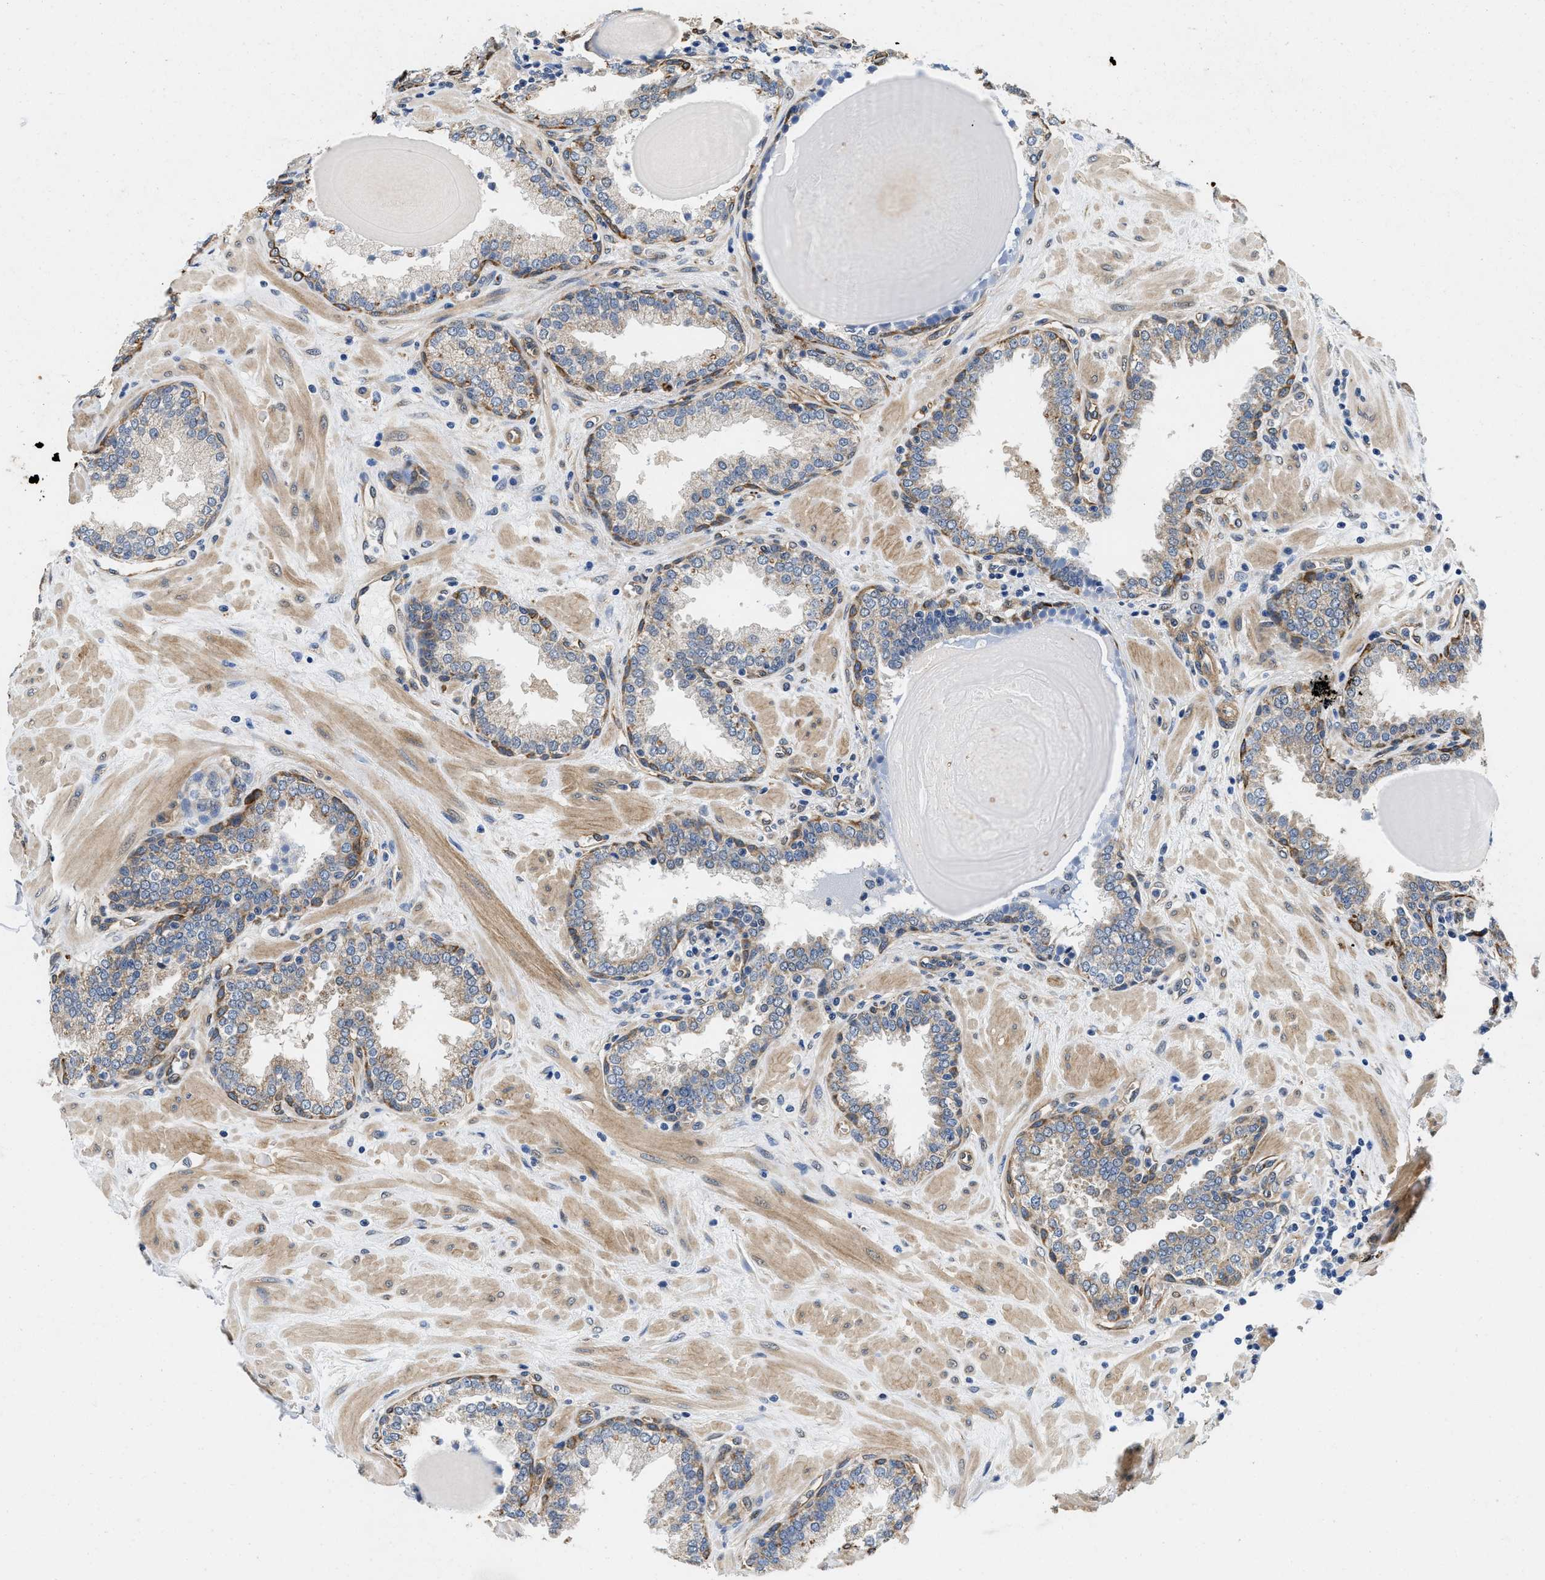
{"staining": {"intensity": "moderate", "quantity": "<25%", "location": "cytoplasmic/membranous"}, "tissue": "prostate", "cell_type": "Glandular cells", "image_type": "normal", "snomed": [{"axis": "morphology", "description": "Normal tissue, NOS"}, {"axis": "topography", "description": "Prostate"}], "caption": "Immunohistochemical staining of normal human prostate exhibits moderate cytoplasmic/membranous protein staining in approximately <25% of glandular cells. (IHC, brightfield microscopy, high magnification).", "gene": "RAPH1", "patient": {"sex": "male", "age": 51}}